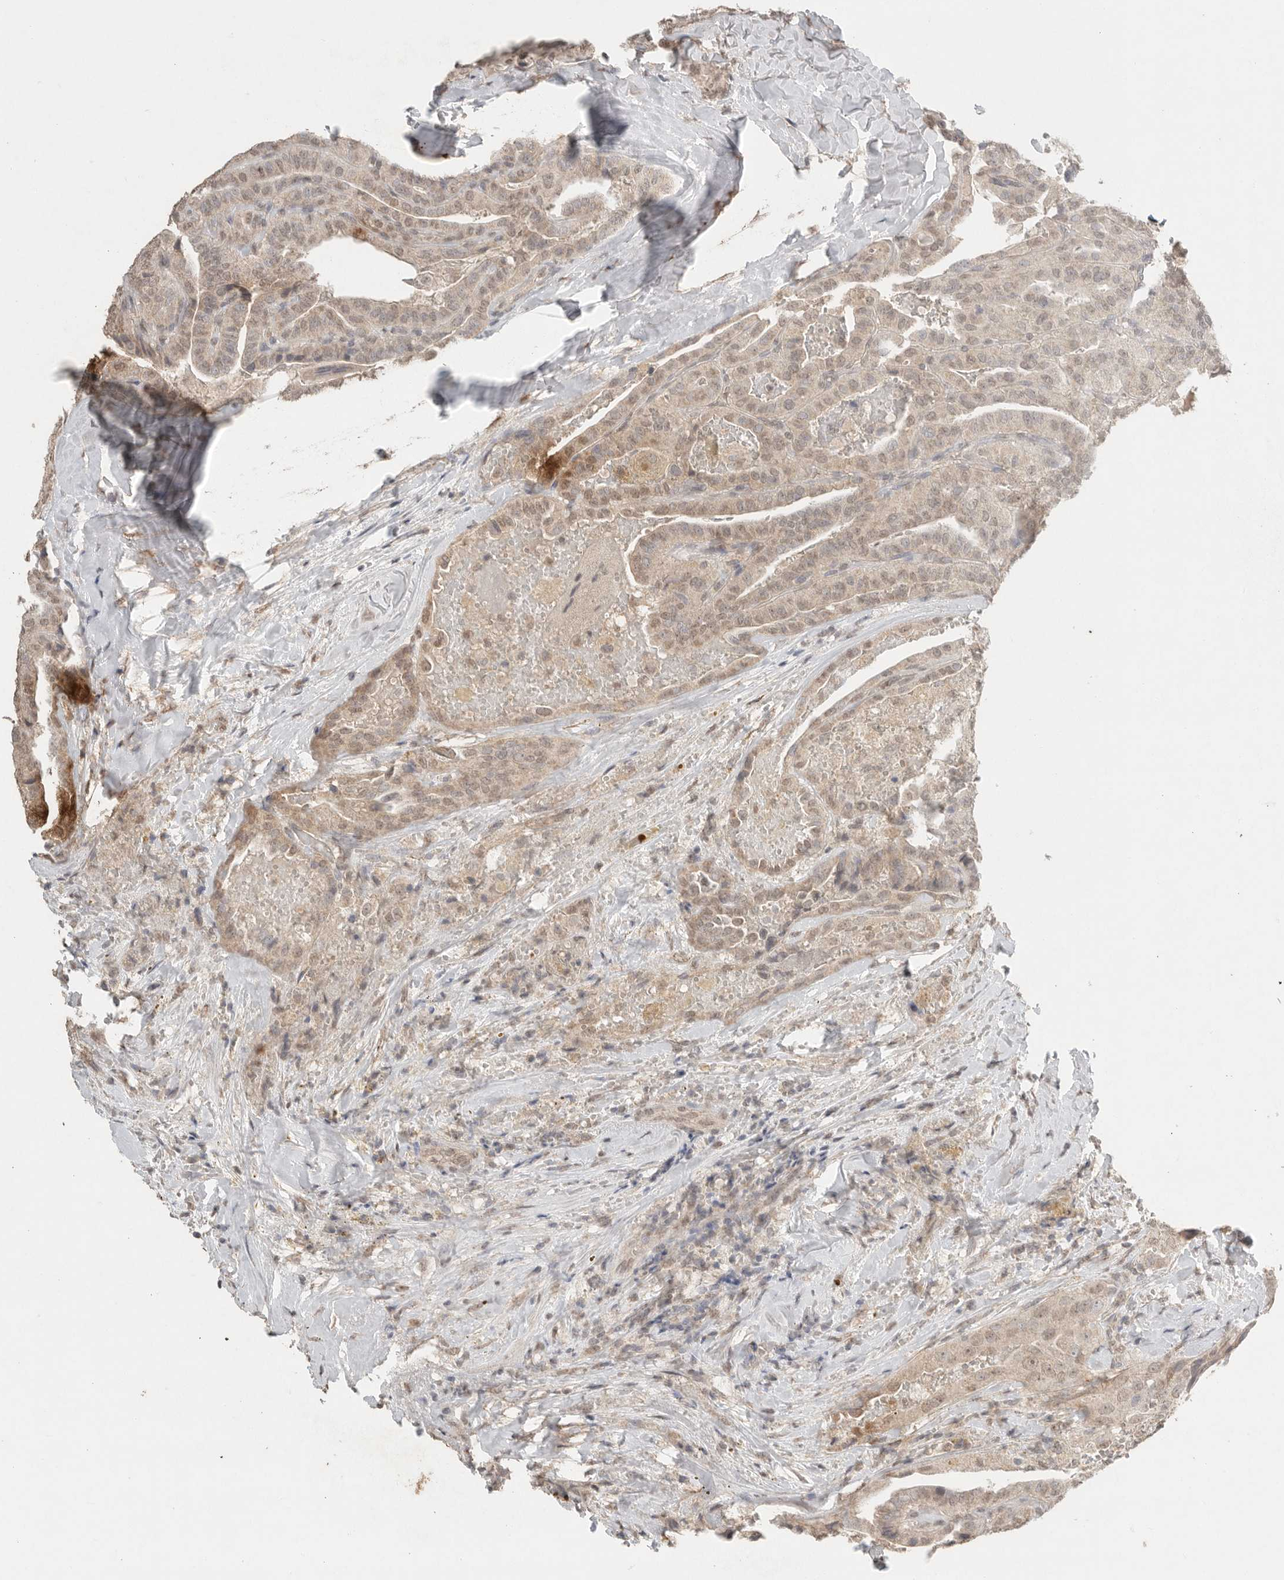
{"staining": {"intensity": "weak", "quantity": "25%-75%", "location": "cytoplasmic/membranous,nuclear"}, "tissue": "thyroid cancer", "cell_type": "Tumor cells", "image_type": "cancer", "snomed": [{"axis": "morphology", "description": "Papillary adenocarcinoma, NOS"}, {"axis": "topography", "description": "Thyroid gland"}], "caption": "Tumor cells reveal weak cytoplasmic/membranous and nuclear staining in approximately 25%-75% of cells in thyroid cancer. (Brightfield microscopy of DAB IHC at high magnification).", "gene": "KLK5", "patient": {"sex": "male", "age": 77}}